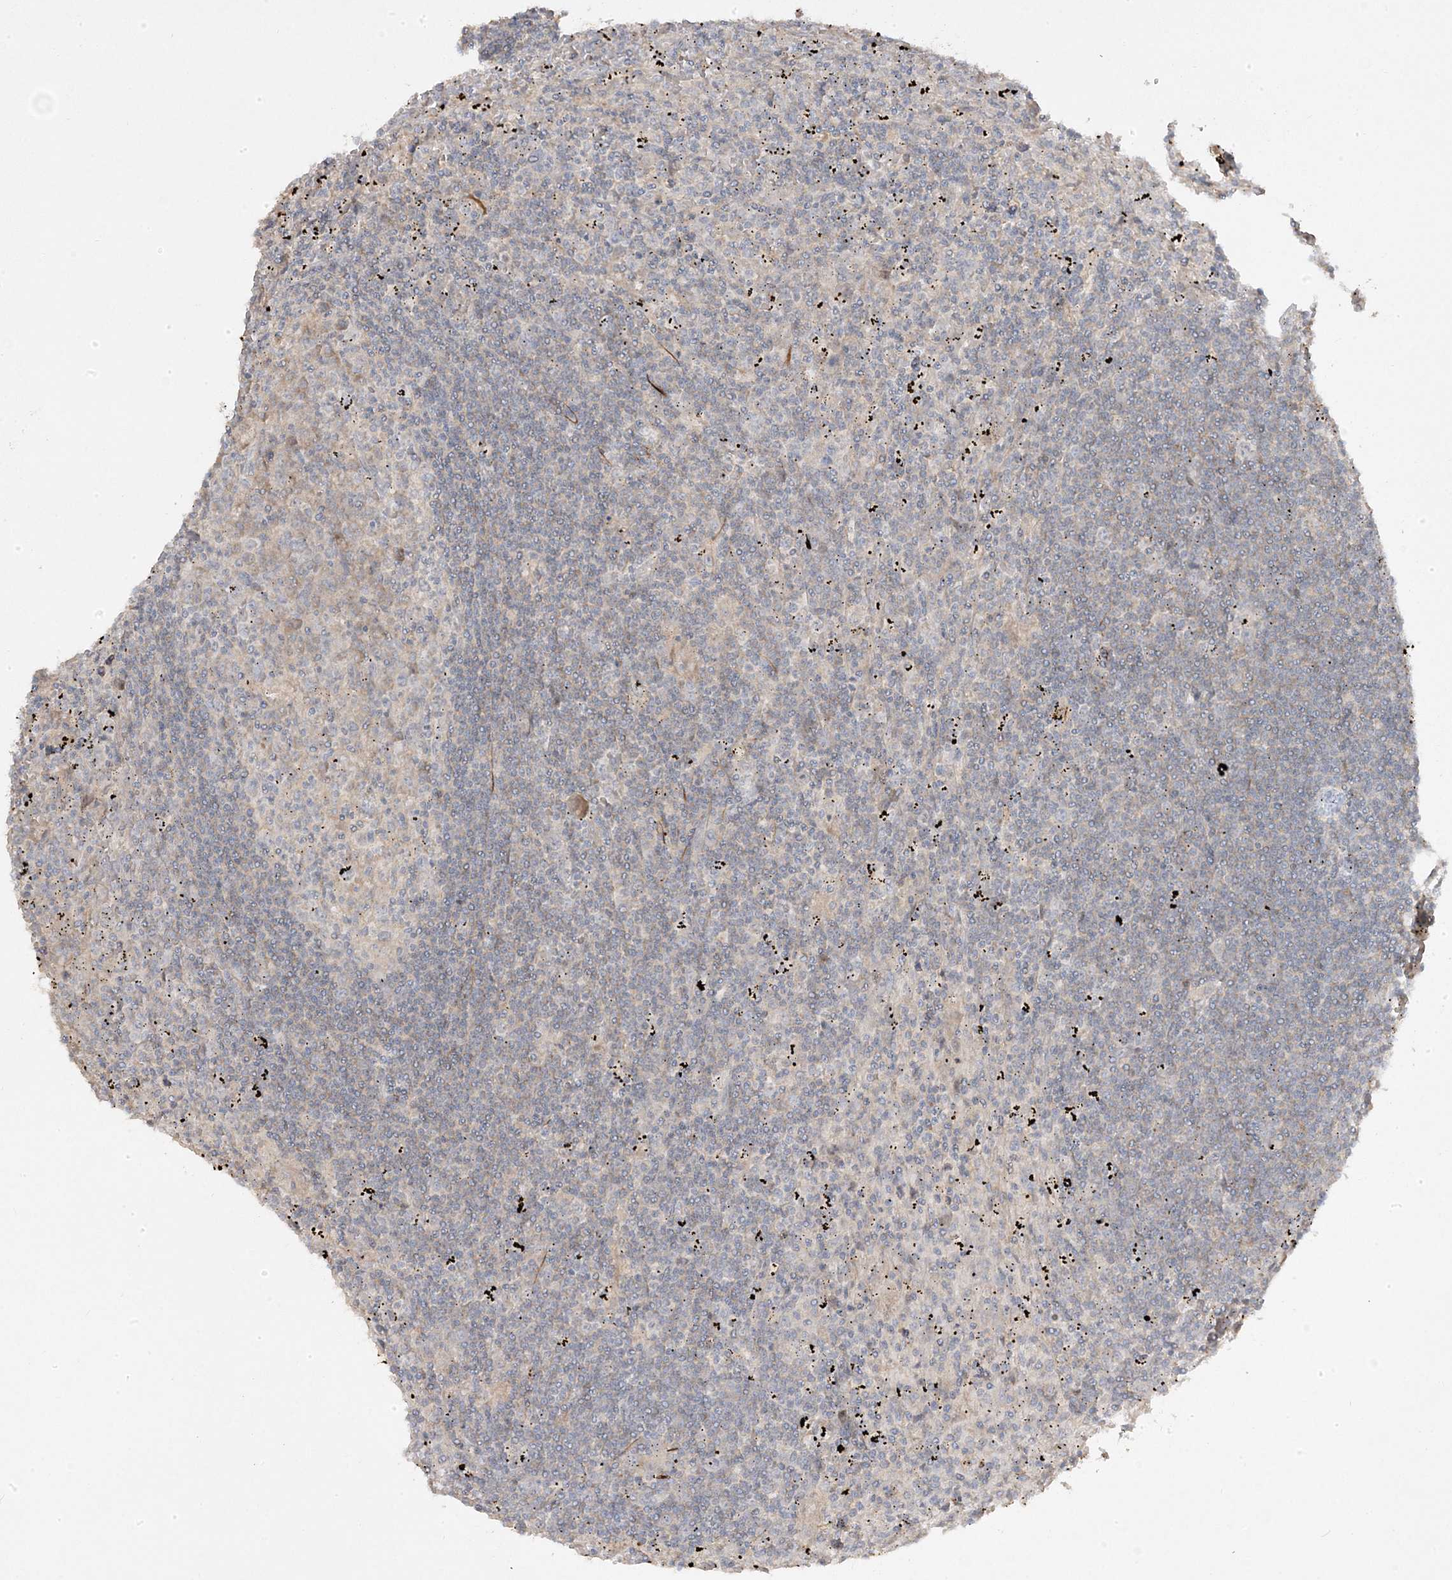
{"staining": {"intensity": "negative", "quantity": "none", "location": "none"}, "tissue": "lymphoma", "cell_type": "Tumor cells", "image_type": "cancer", "snomed": [{"axis": "morphology", "description": "Malignant lymphoma, non-Hodgkin's type, Low grade"}, {"axis": "topography", "description": "Spleen"}], "caption": "IHC histopathology image of neoplastic tissue: human malignant lymphoma, non-Hodgkin's type (low-grade) stained with DAB displays no significant protein positivity in tumor cells.", "gene": "RGL4", "patient": {"sex": "male", "age": 76}}